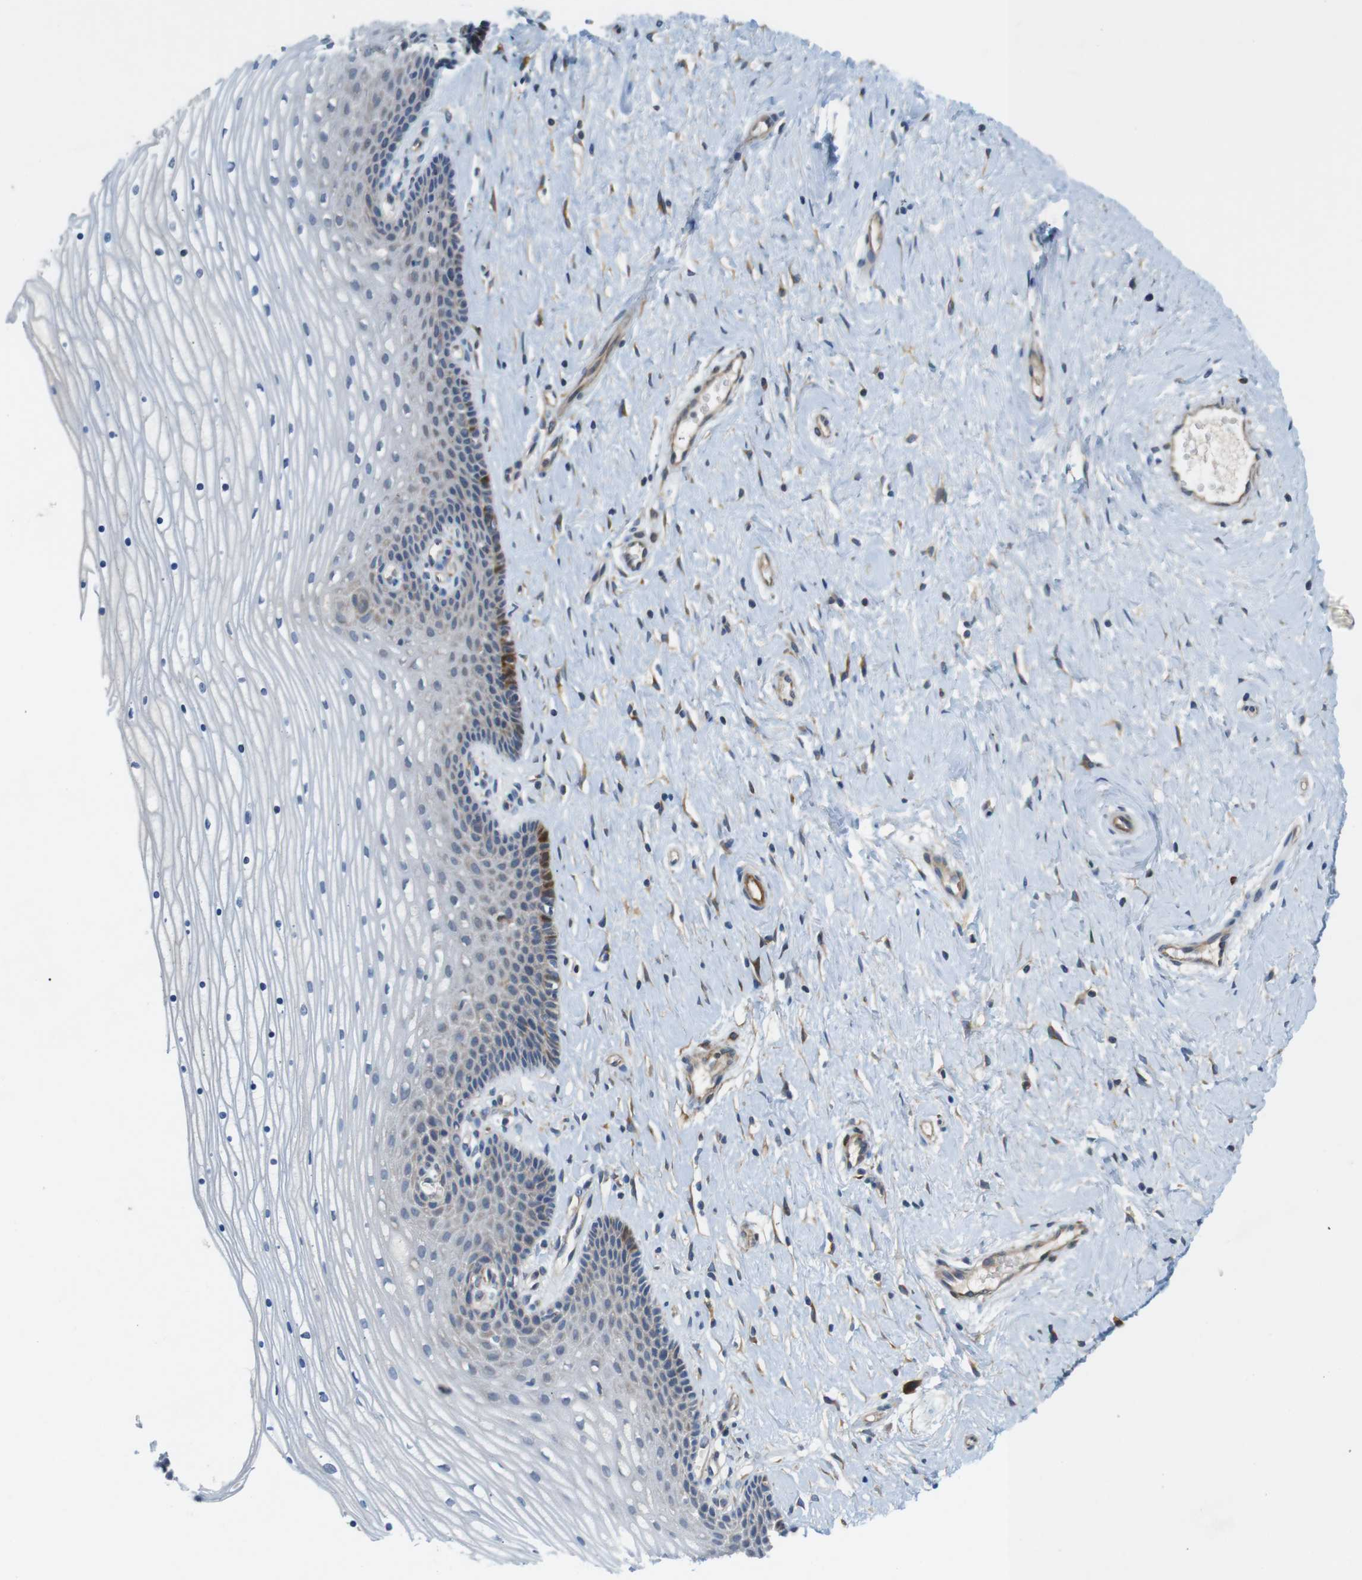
{"staining": {"intensity": "negative", "quantity": "none", "location": "none"}, "tissue": "cervix", "cell_type": "Glandular cells", "image_type": "normal", "snomed": [{"axis": "morphology", "description": "Normal tissue, NOS"}, {"axis": "topography", "description": "Cervix"}], "caption": "Immunohistochemical staining of normal human cervix shows no significant expression in glandular cells.", "gene": "DCLK1", "patient": {"sex": "female", "age": 39}}